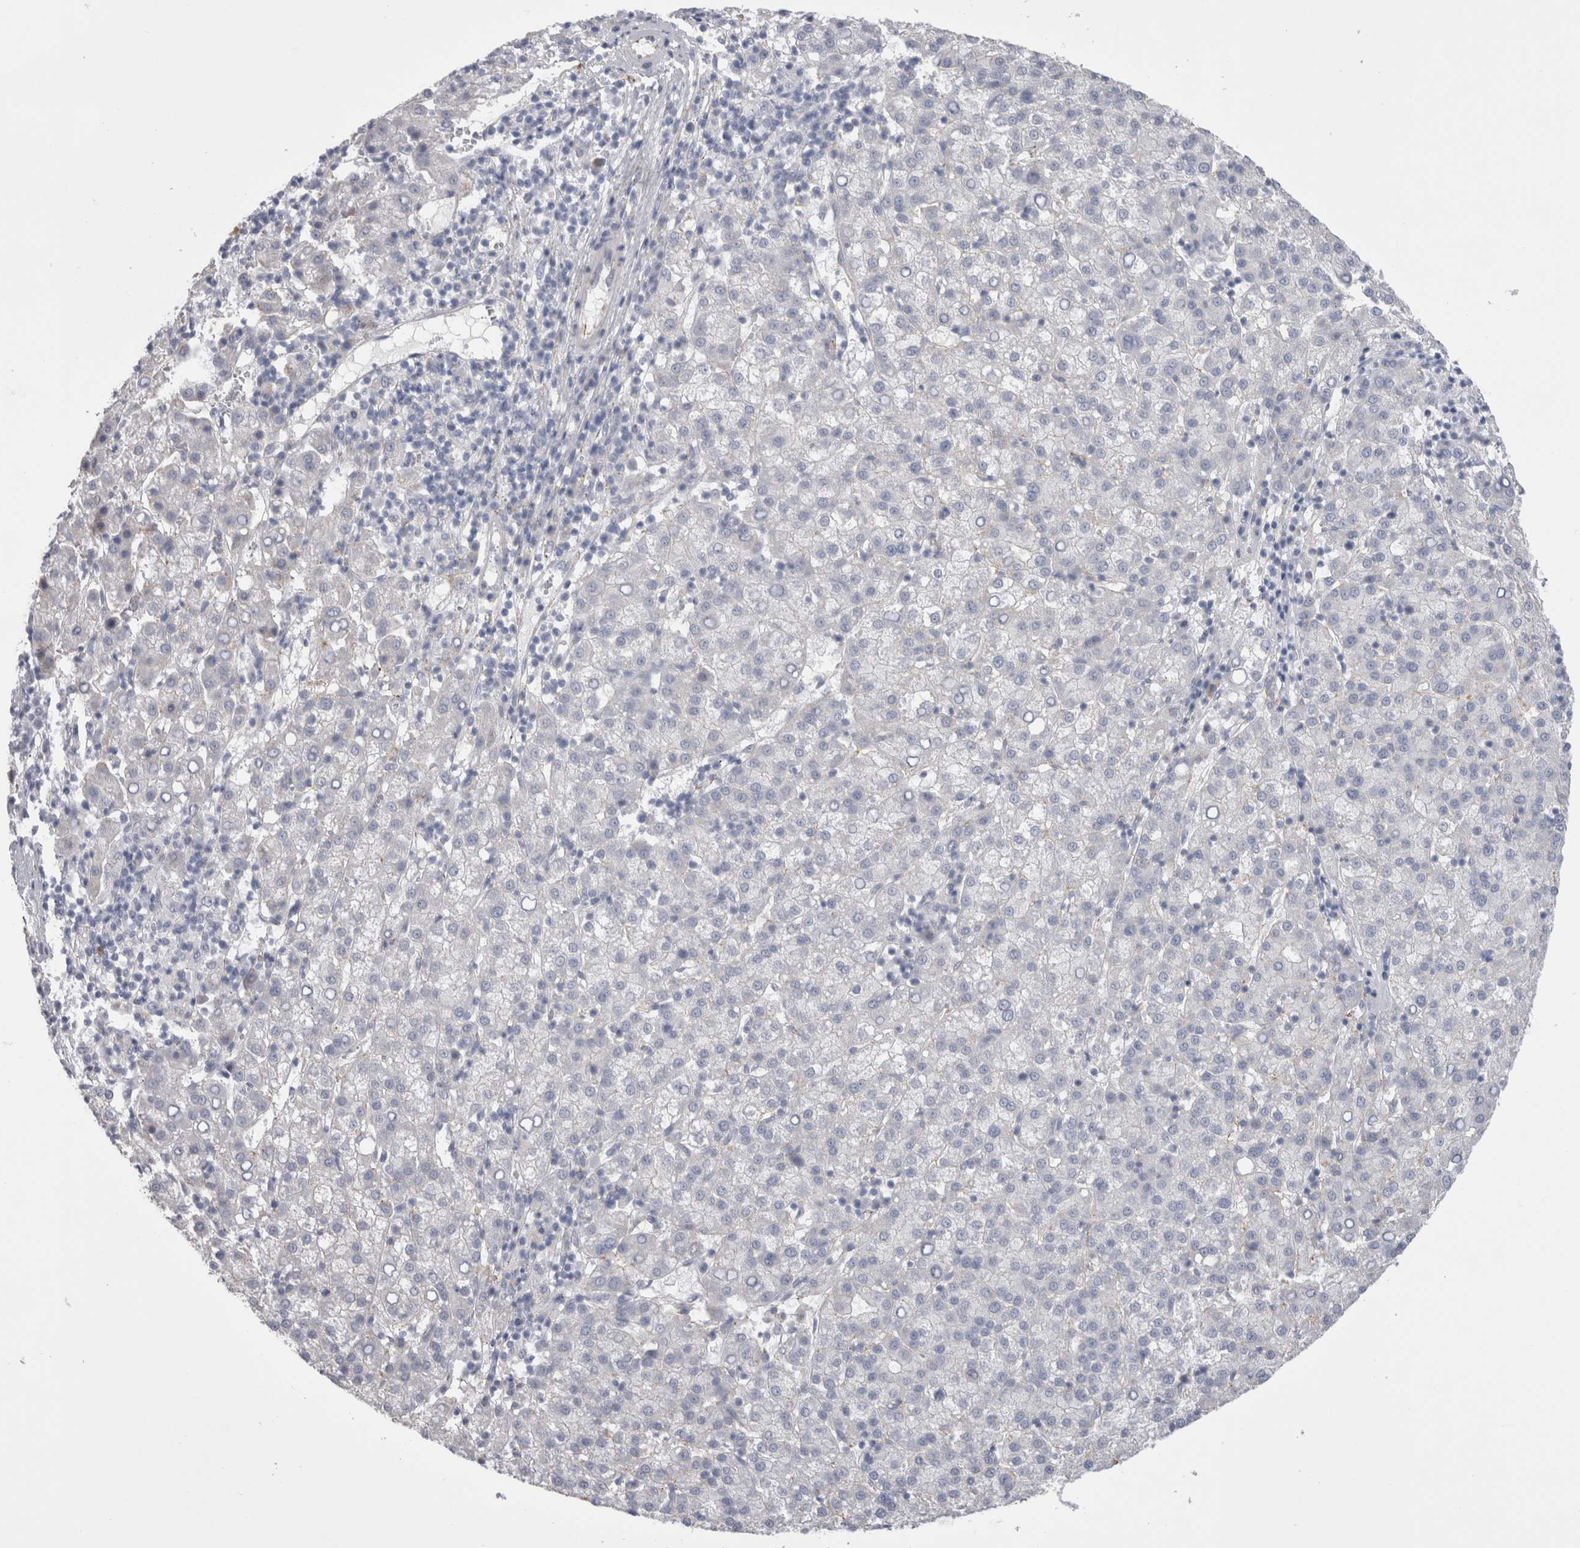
{"staining": {"intensity": "negative", "quantity": "none", "location": "none"}, "tissue": "liver cancer", "cell_type": "Tumor cells", "image_type": "cancer", "snomed": [{"axis": "morphology", "description": "Carcinoma, Hepatocellular, NOS"}, {"axis": "topography", "description": "Liver"}], "caption": "Immunohistochemistry (IHC) histopathology image of neoplastic tissue: human liver hepatocellular carcinoma stained with DAB (3,3'-diaminobenzidine) displays no significant protein positivity in tumor cells.", "gene": "EPDR1", "patient": {"sex": "female", "age": 58}}